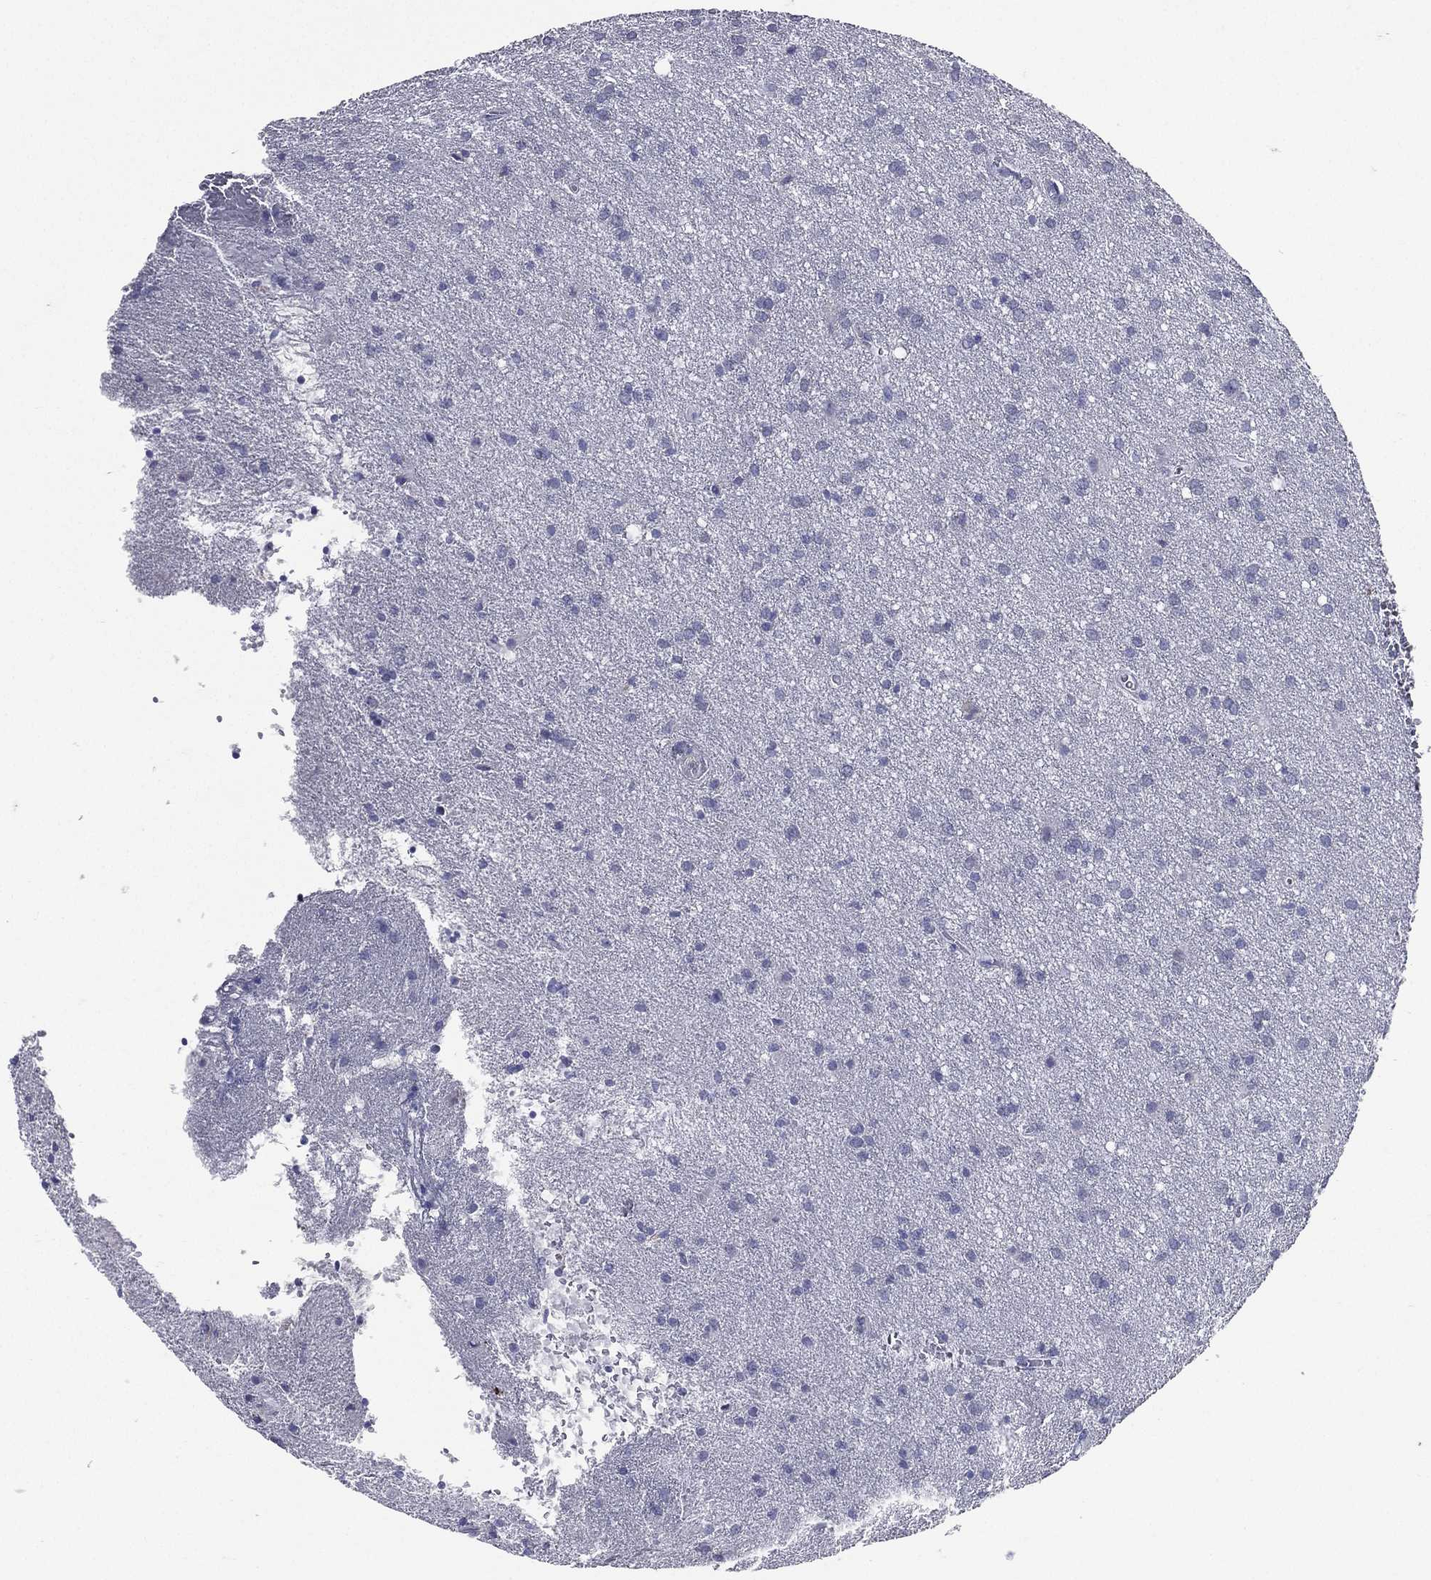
{"staining": {"intensity": "negative", "quantity": "none", "location": "none"}, "tissue": "glioma", "cell_type": "Tumor cells", "image_type": "cancer", "snomed": [{"axis": "morphology", "description": "Glioma, malignant, Low grade"}, {"axis": "topography", "description": "Brain"}], "caption": "Protein analysis of malignant glioma (low-grade) demonstrates no significant positivity in tumor cells. (DAB (3,3'-diaminobenzidine) immunohistochemistry (IHC) with hematoxylin counter stain).", "gene": "TGM1", "patient": {"sex": "male", "age": 58}}